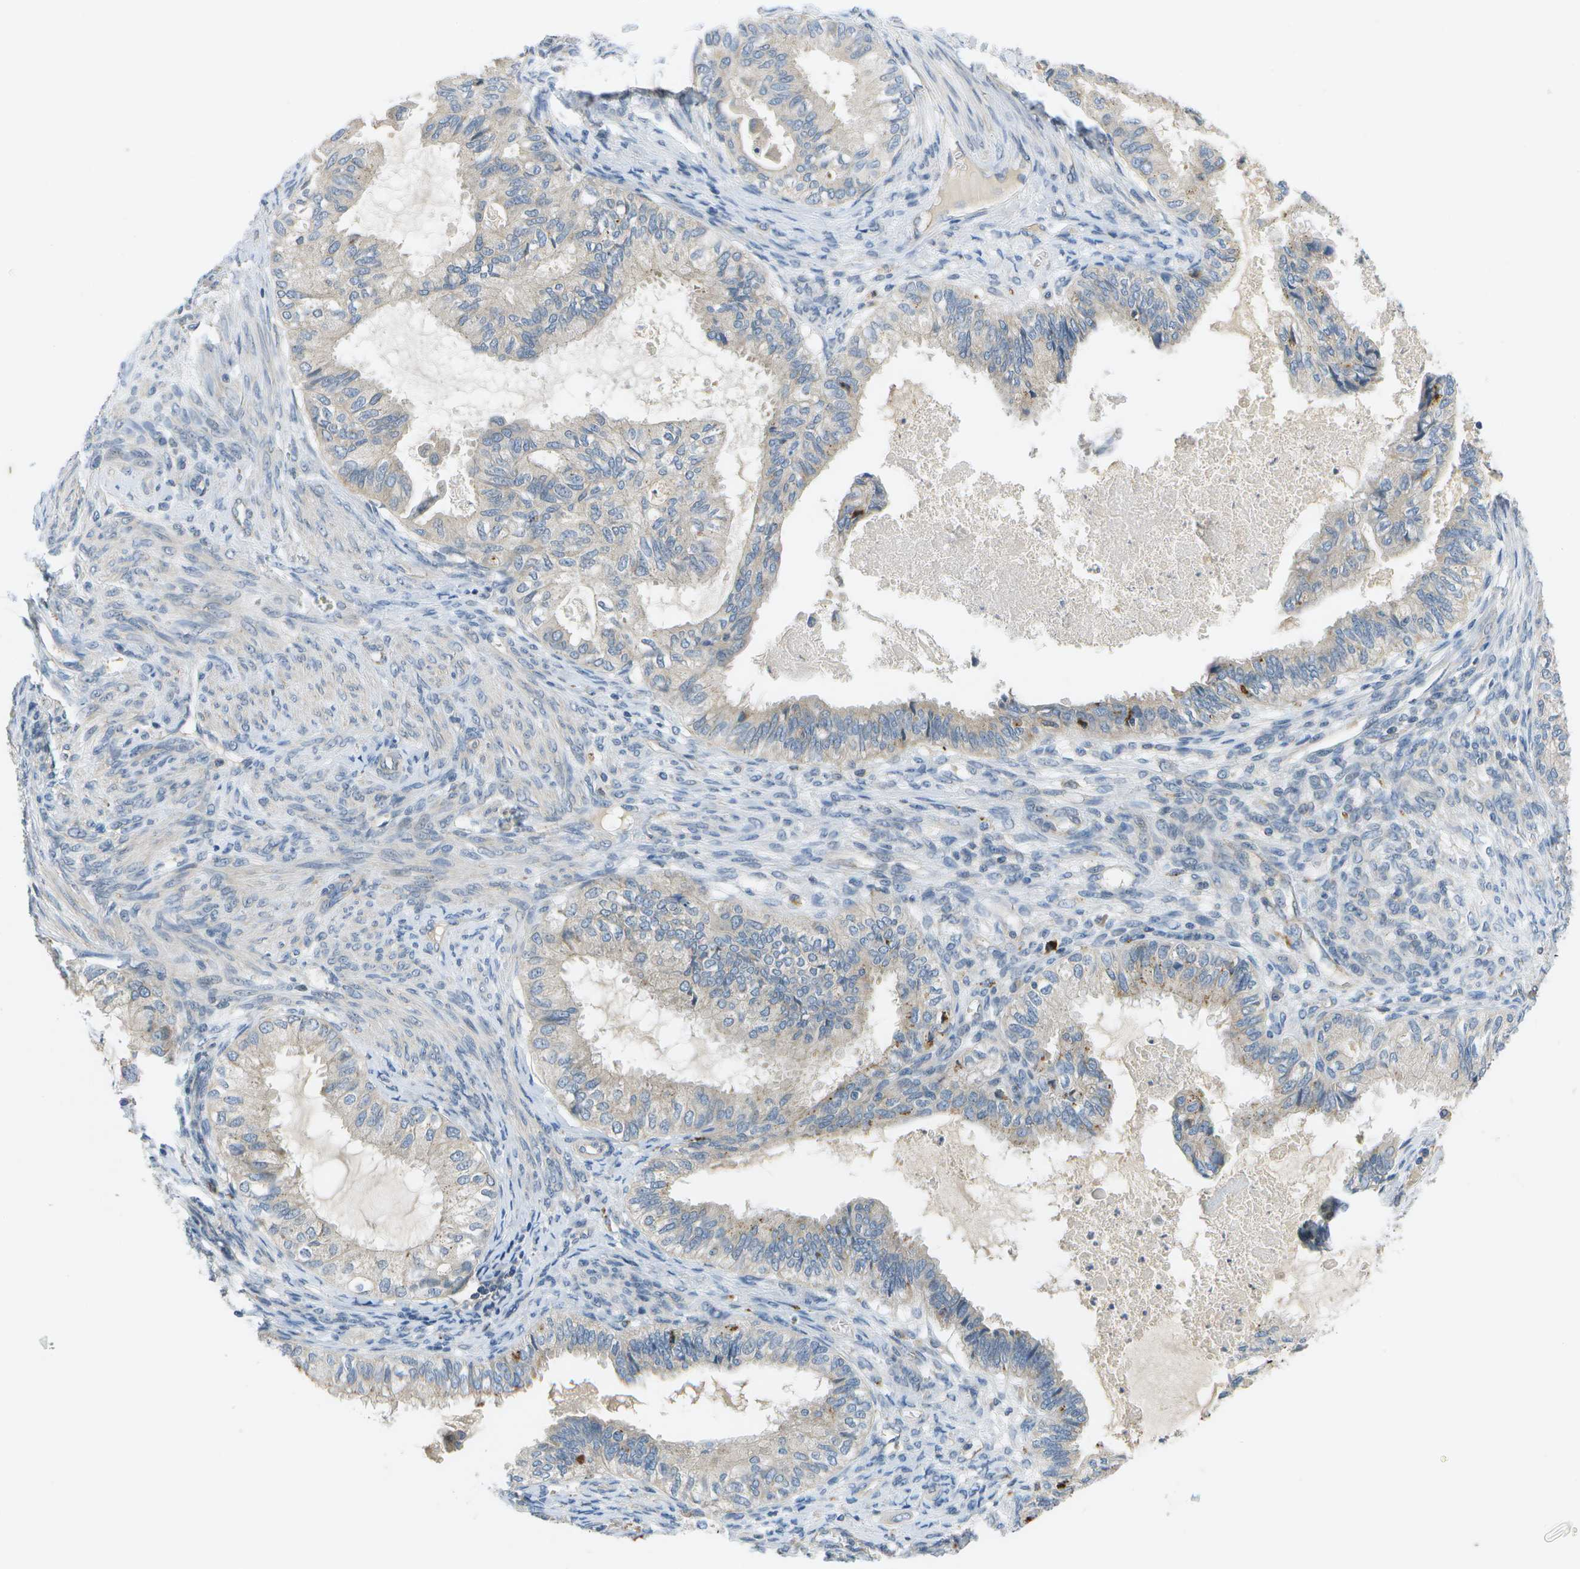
{"staining": {"intensity": "negative", "quantity": "none", "location": "none"}, "tissue": "cervical cancer", "cell_type": "Tumor cells", "image_type": "cancer", "snomed": [{"axis": "morphology", "description": "Normal tissue, NOS"}, {"axis": "morphology", "description": "Adenocarcinoma, NOS"}, {"axis": "topography", "description": "Cervix"}, {"axis": "topography", "description": "Endometrium"}], "caption": "Protein analysis of adenocarcinoma (cervical) shows no significant expression in tumor cells.", "gene": "SLC25A20", "patient": {"sex": "female", "age": 86}}